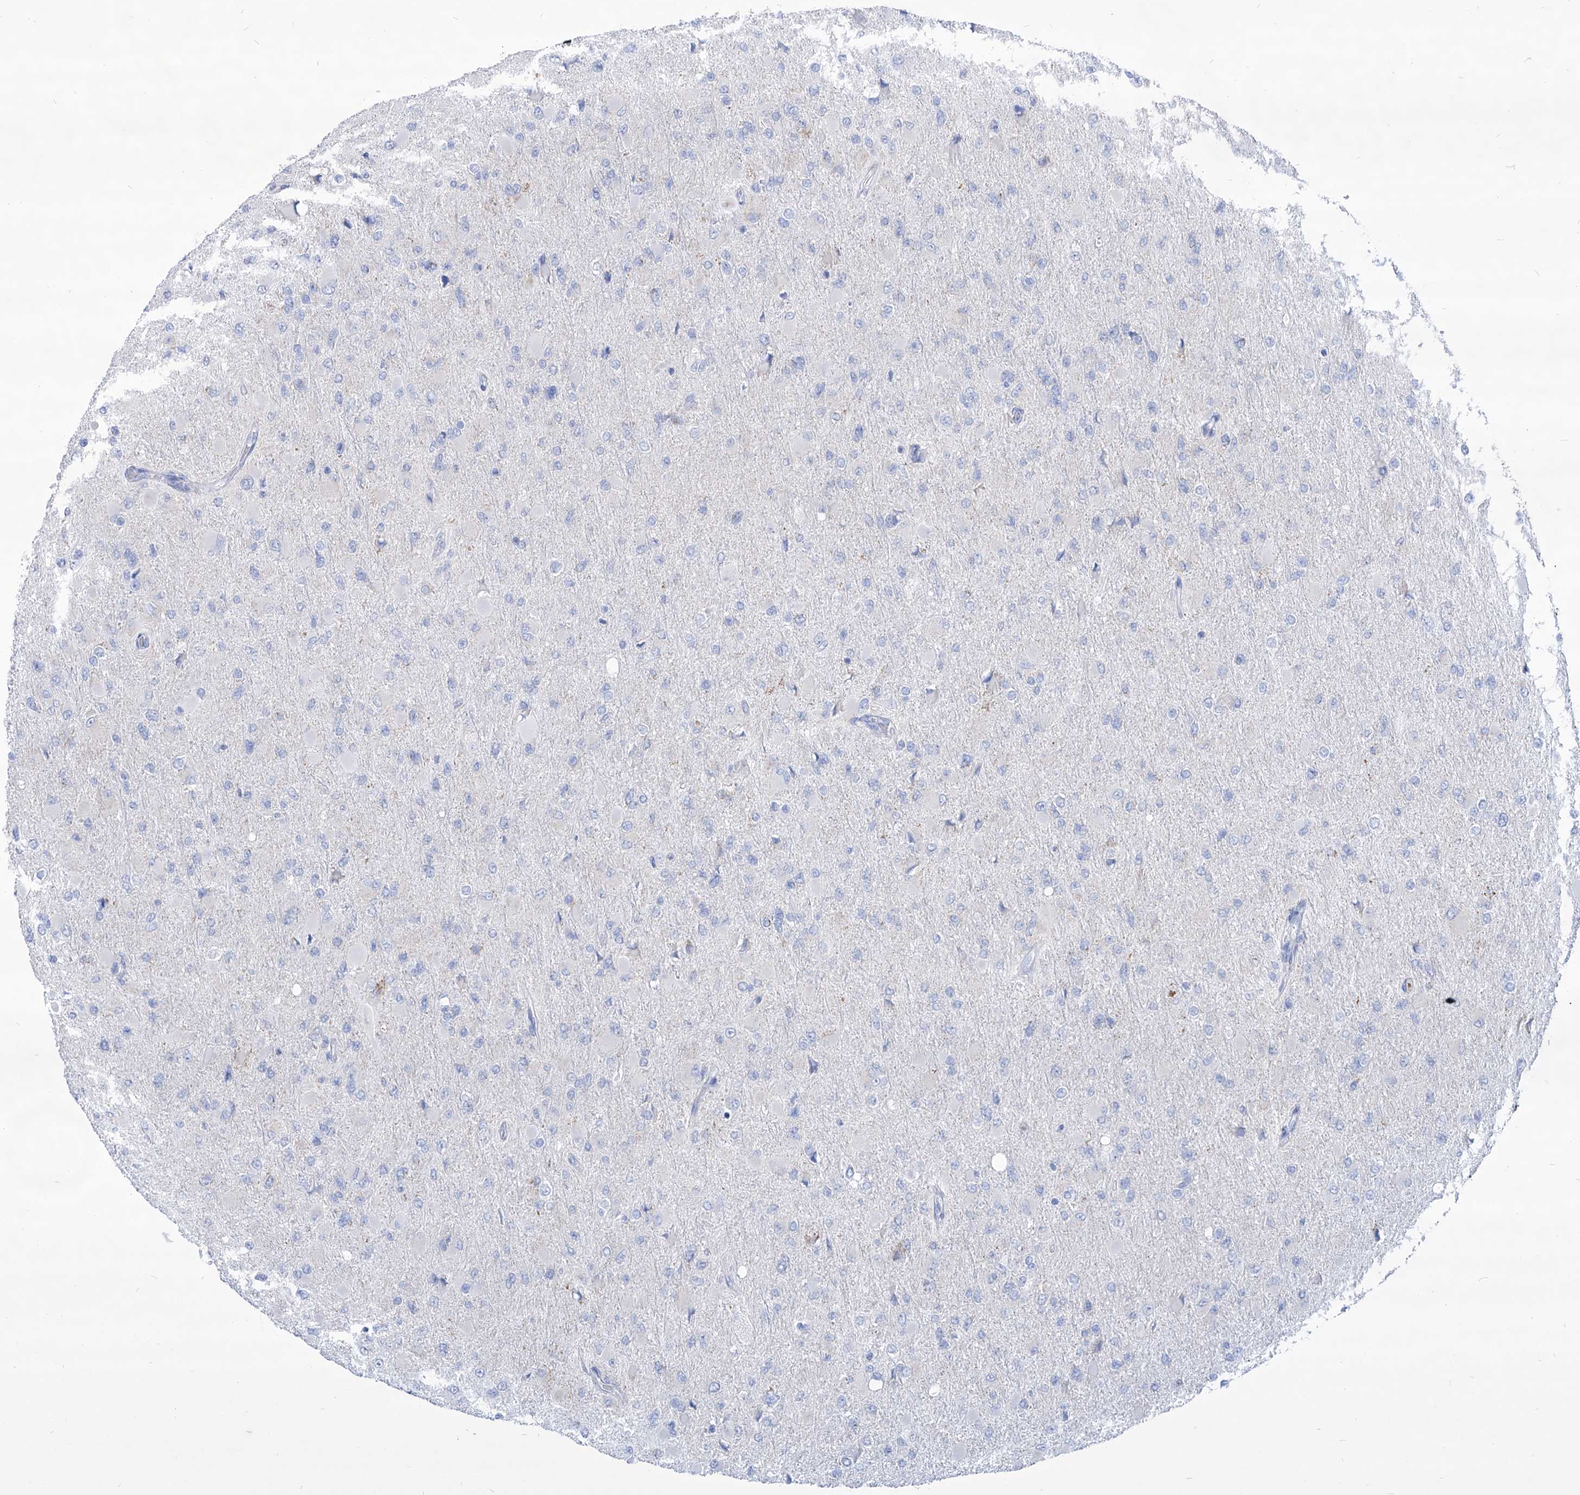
{"staining": {"intensity": "negative", "quantity": "none", "location": "none"}, "tissue": "glioma", "cell_type": "Tumor cells", "image_type": "cancer", "snomed": [{"axis": "morphology", "description": "Glioma, malignant, High grade"}, {"axis": "topography", "description": "Cerebral cortex"}], "caption": "High power microscopy micrograph of an immunohistochemistry photomicrograph of malignant high-grade glioma, revealing no significant positivity in tumor cells.", "gene": "COQ3", "patient": {"sex": "female", "age": 36}}